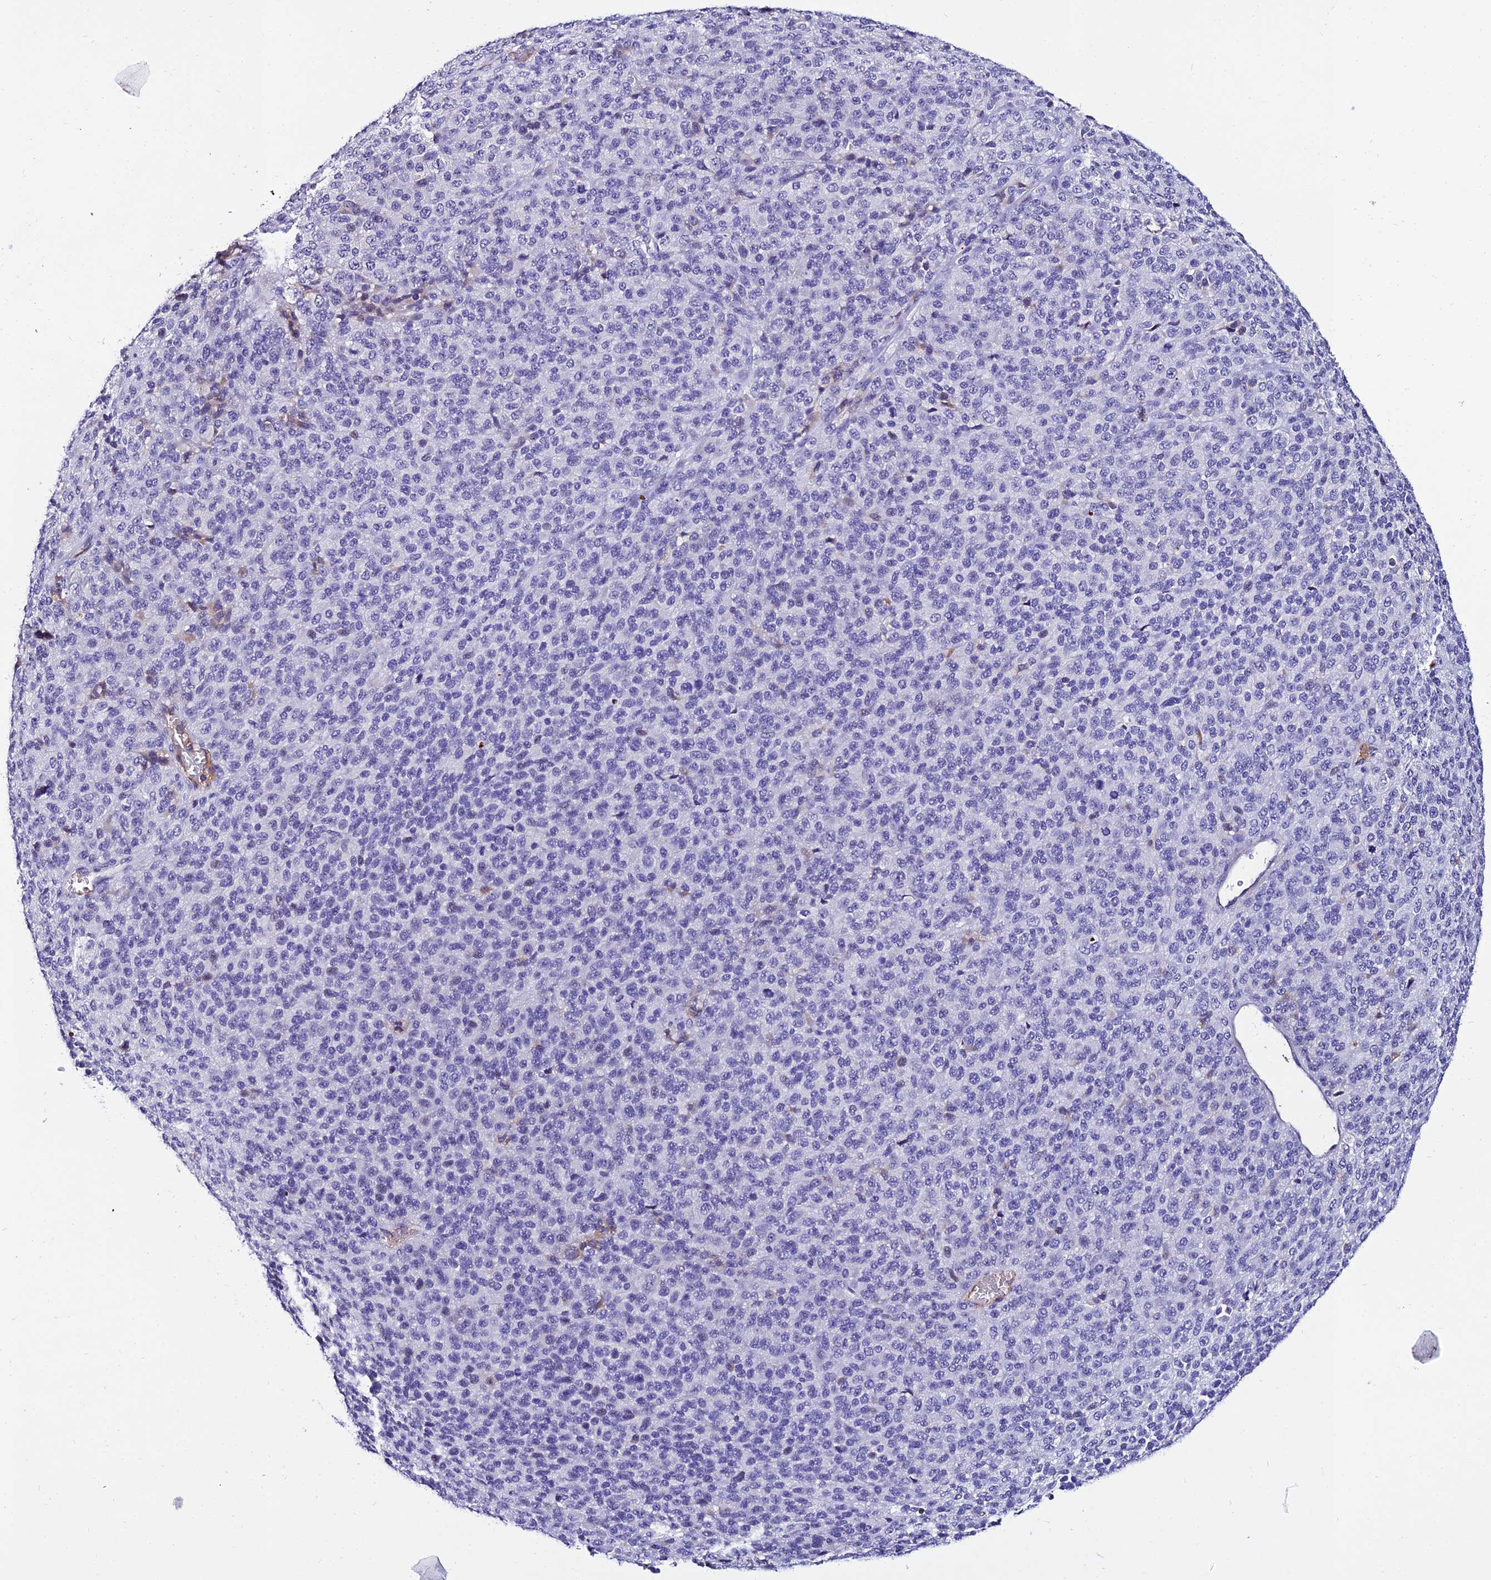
{"staining": {"intensity": "negative", "quantity": "none", "location": "none"}, "tissue": "melanoma", "cell_type": "Tumor cells", "image_type": "cancer", "snomed": [{"axis": "morphology", "description": "Malignant melanoma, Metastatic site"}, {"axis": "topography", "description": "Brain"}], "caption": "Tumor cells are negative for protein expression in human melanoma.", "gene": "DEFB132", "patient": {"sex": "female", "age": 56}}